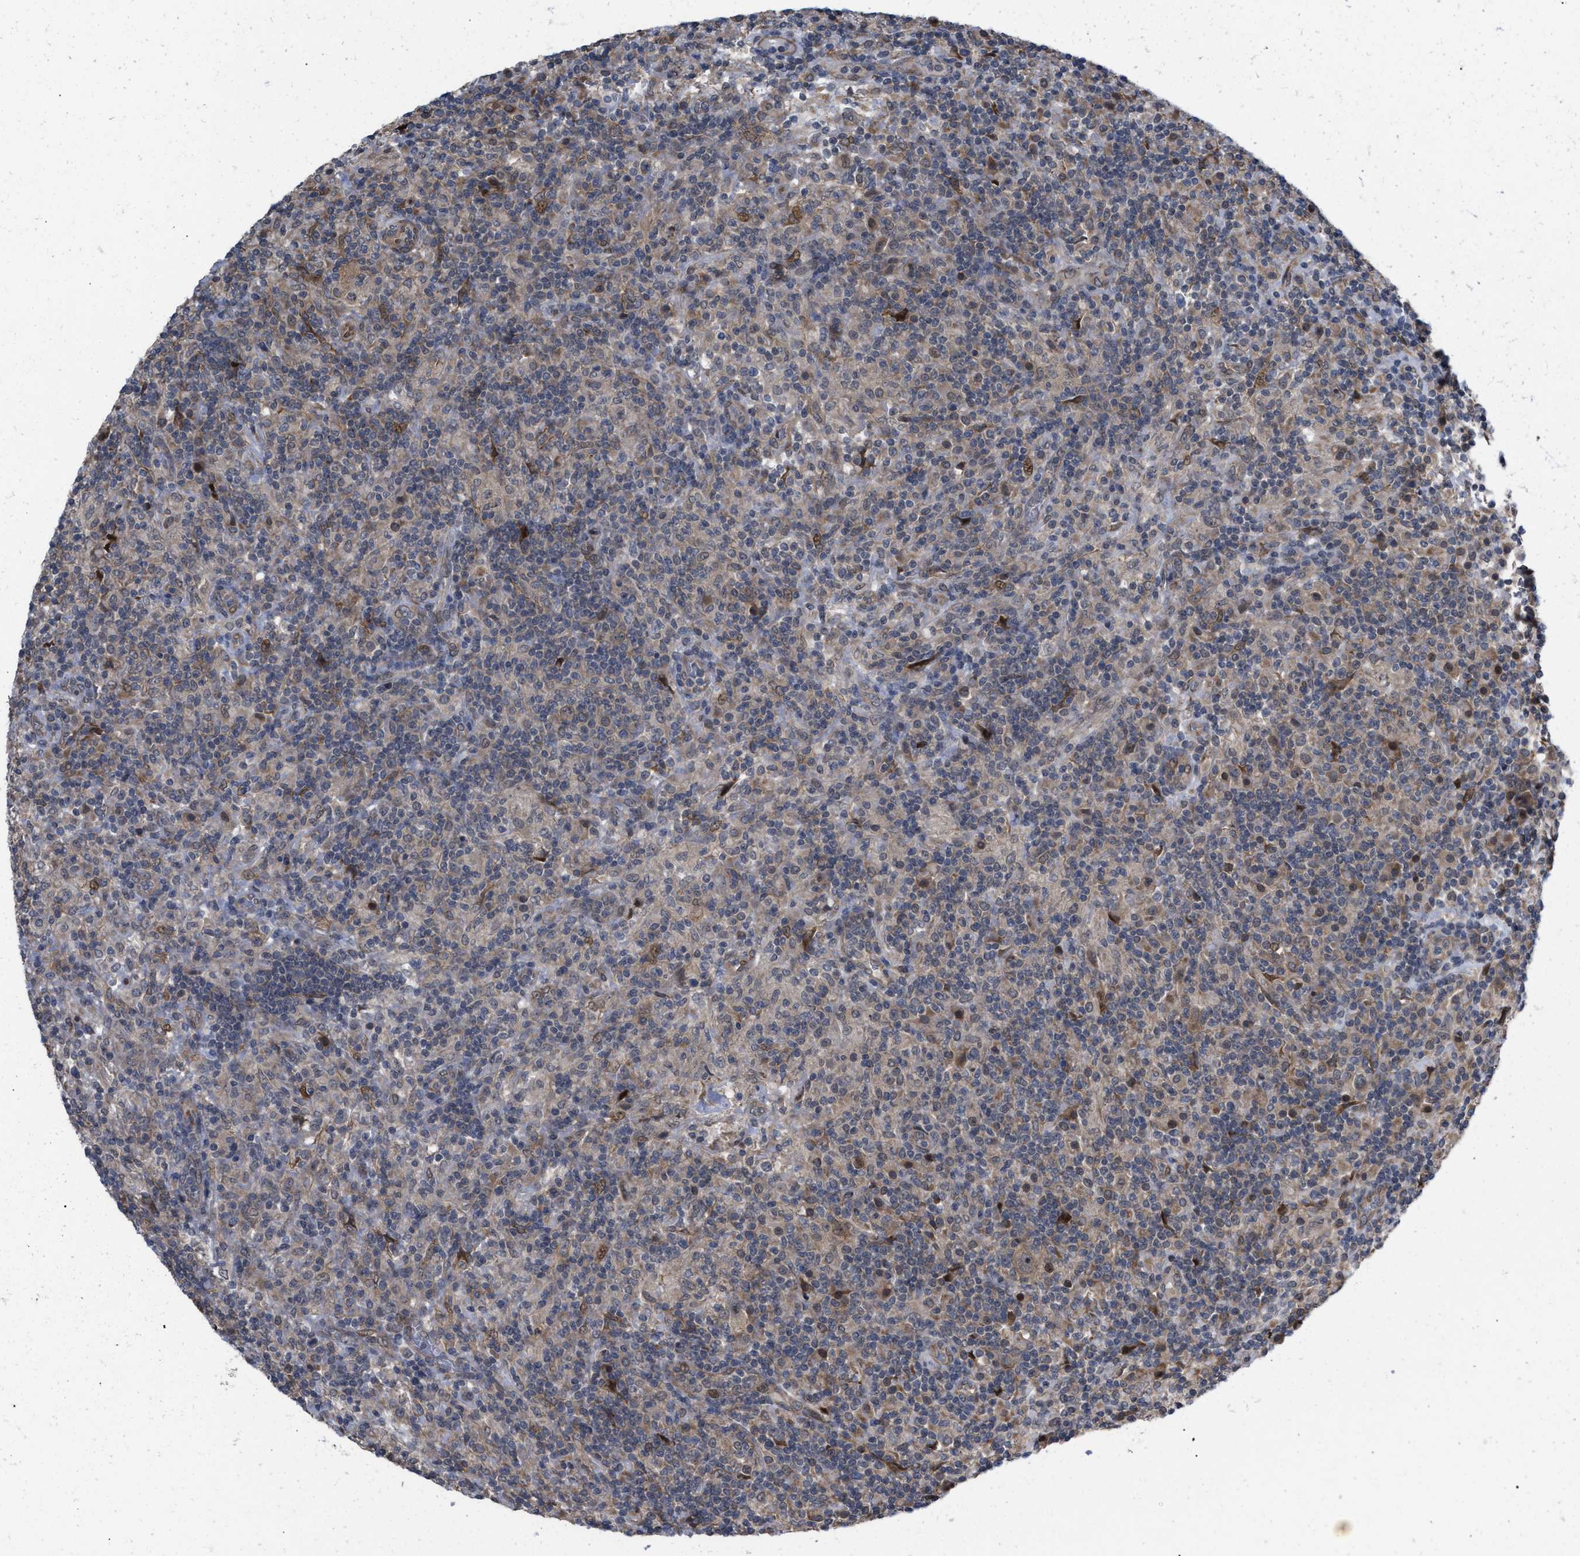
{"staining": {"intensity": "weak", "quantity": "<25%", "location": "cytoplasmic/membranous"}, "tissue": "lymphoma", "cell_type": "Tumor cells", "image_type": "cancer", "snomed": [{"axis": "morphology", "description": "Hodgkin's disease, NOS"}, {"axis": "topography", "description": "Lymph node"}], "caption": "The image reveals no significant expression in tumor cells of lymphoma.", "gene": "TP53BP2", "patient": {"sex": "male", "age": 70}}